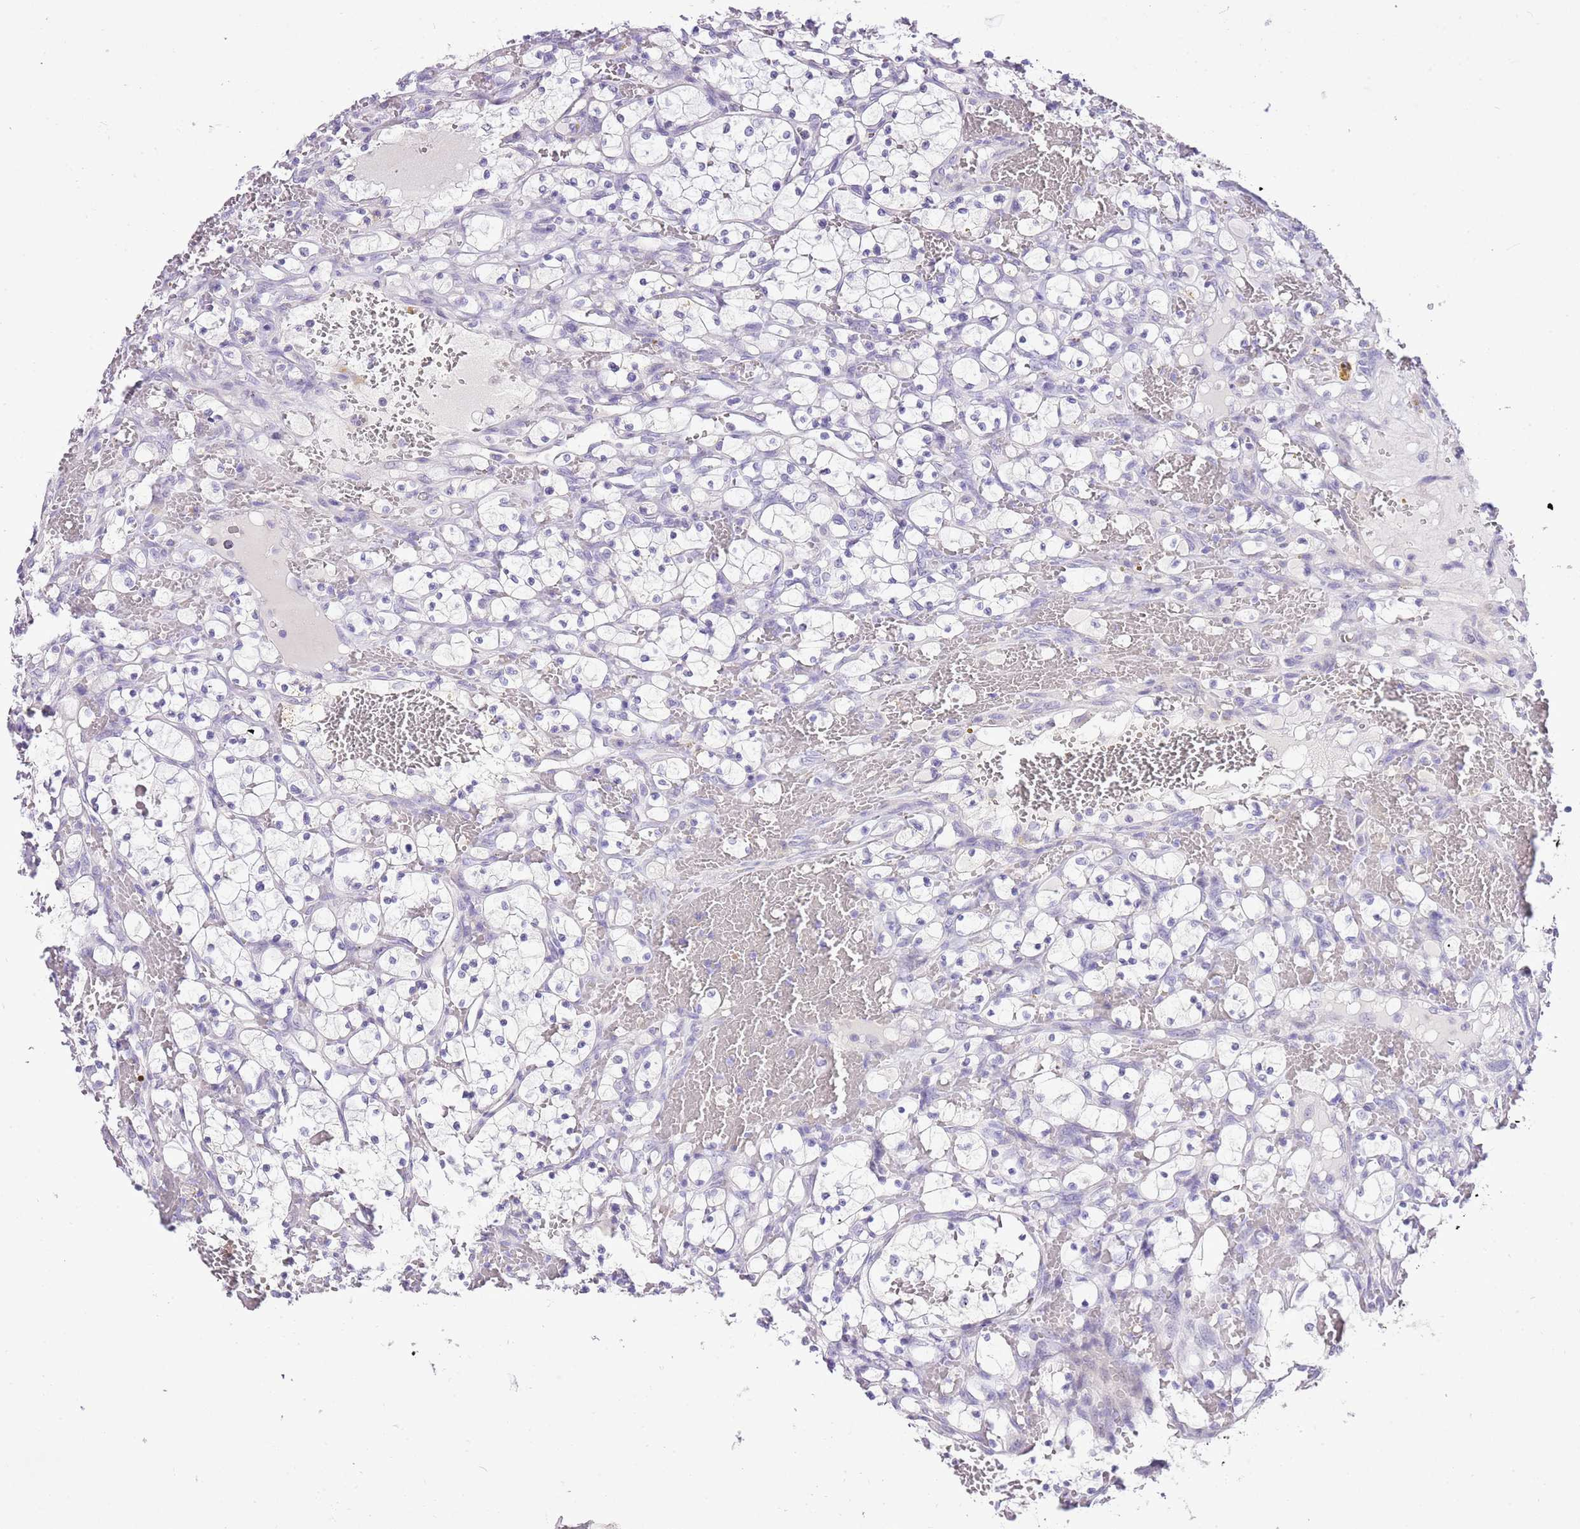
{"staining": {"intensity": "negative", "quantity": "none", "location": "none"}, "tissue": "renal cancer", "cell_type": "Tumor cells", "image_type": "cancer", "snomed": [{"axis": "morphology", "description": "Adenocarcinoma, NOS"}, {"axis": "topography", "description": "Kidney"}], "caption": "Tumor cells show no significant staining in renal adenocarcinoma.", "gene": "XPO7", "patient": {"sex": "female", "age": 69}}